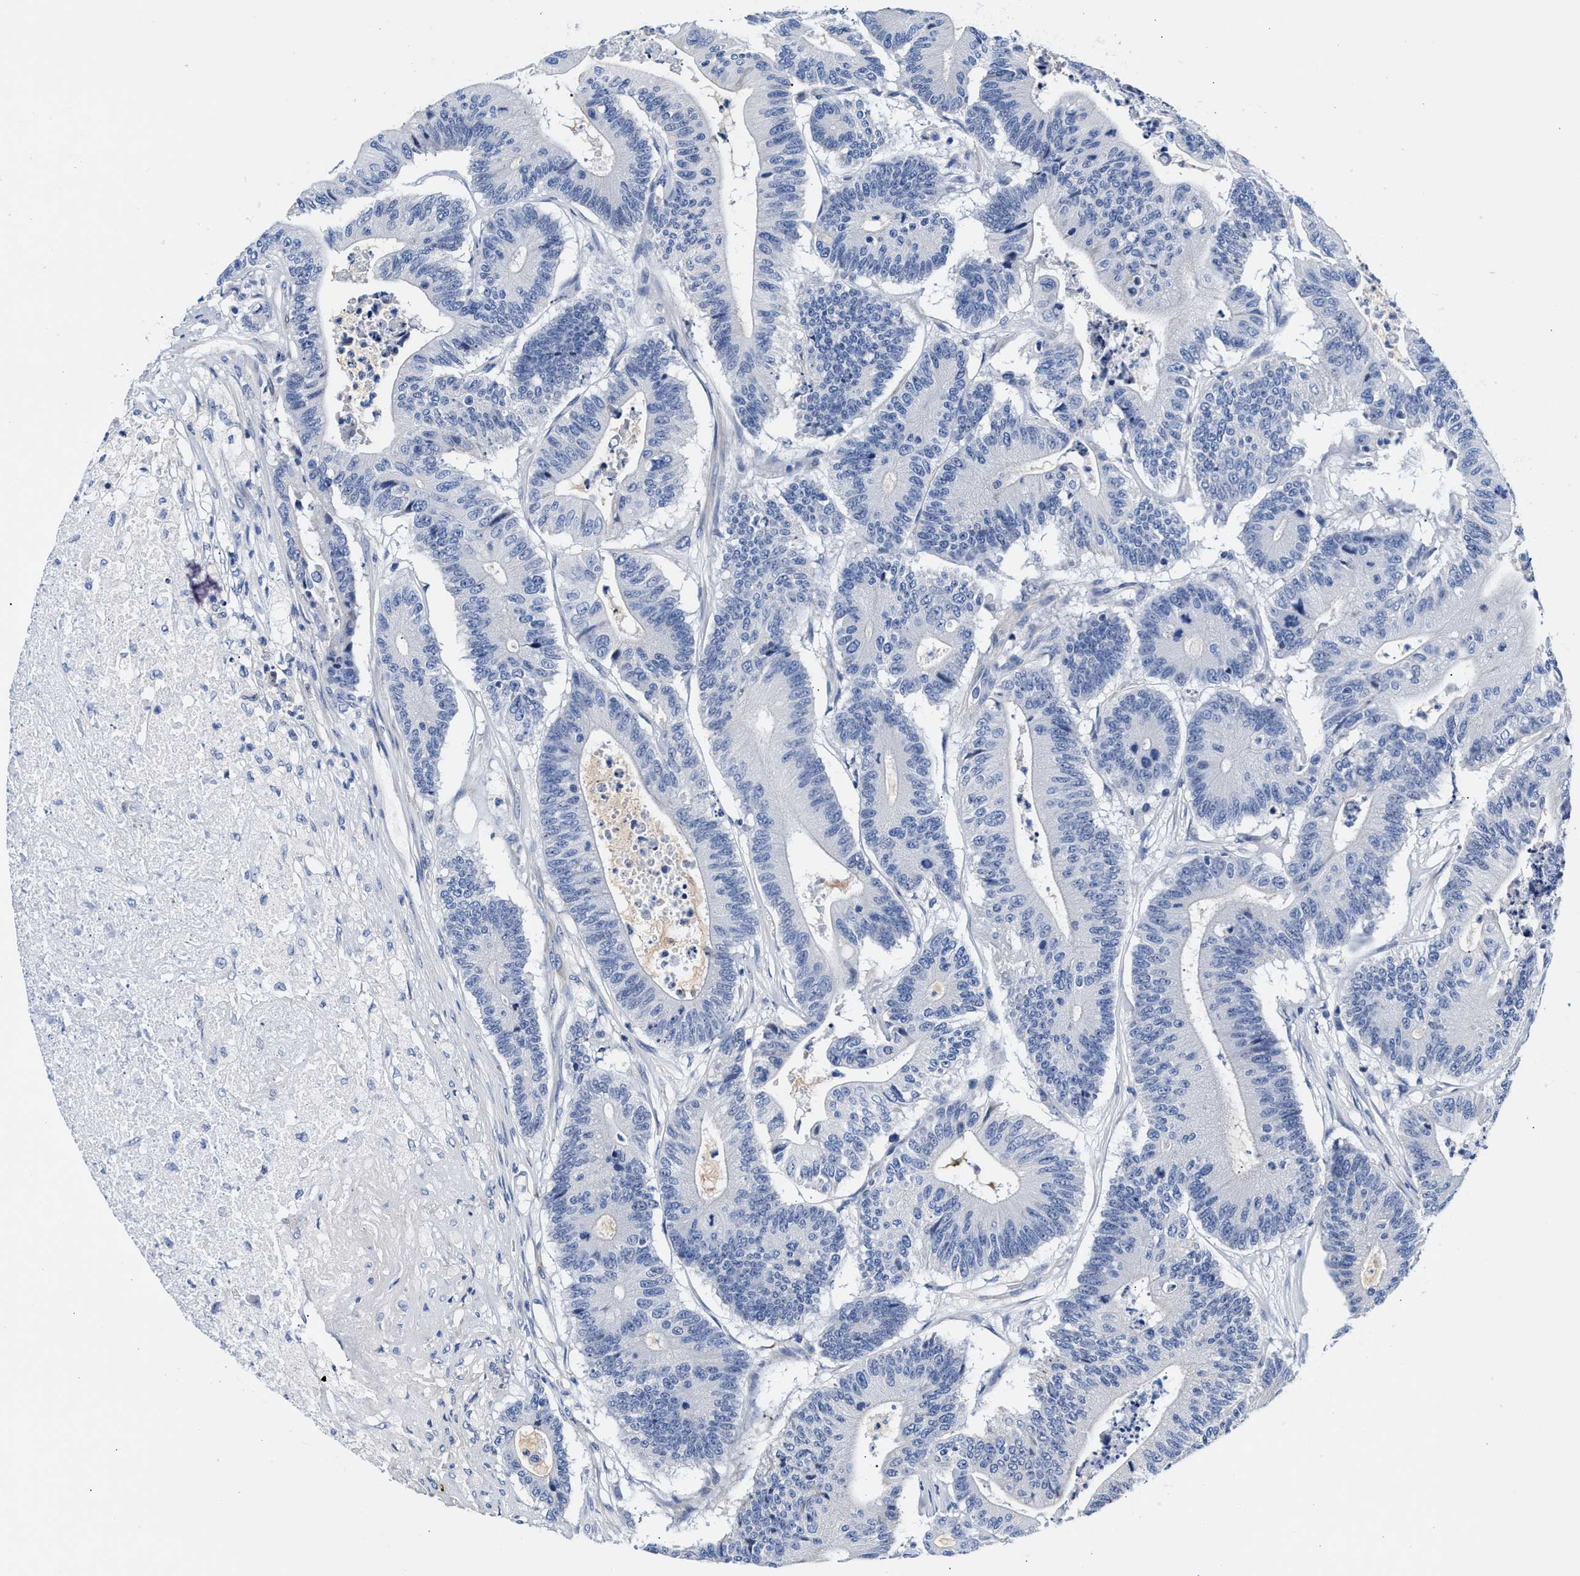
{"staining": {"intensity": "negative", "quantity": "none", "location": "none"}, "tissue": "colorectal cancer", "cell_type": "Tumor cells", "image_type": "cancer", "snomed": [{"axis": "morphology", "description": "Adenocarcinoma, NOS"}, {"axis": "topography", "description": "Colon"}], "caption": "High magnification brightfield microscopy of colorectal cancer stained with DAB (3,3'-diaminobenzidine) (brown) and counterstained with hematoxylin (blue): tumor cells show no significant positivity.", "gene": "ACTL7B", "patient": {"sex": "female", "age": 84}}